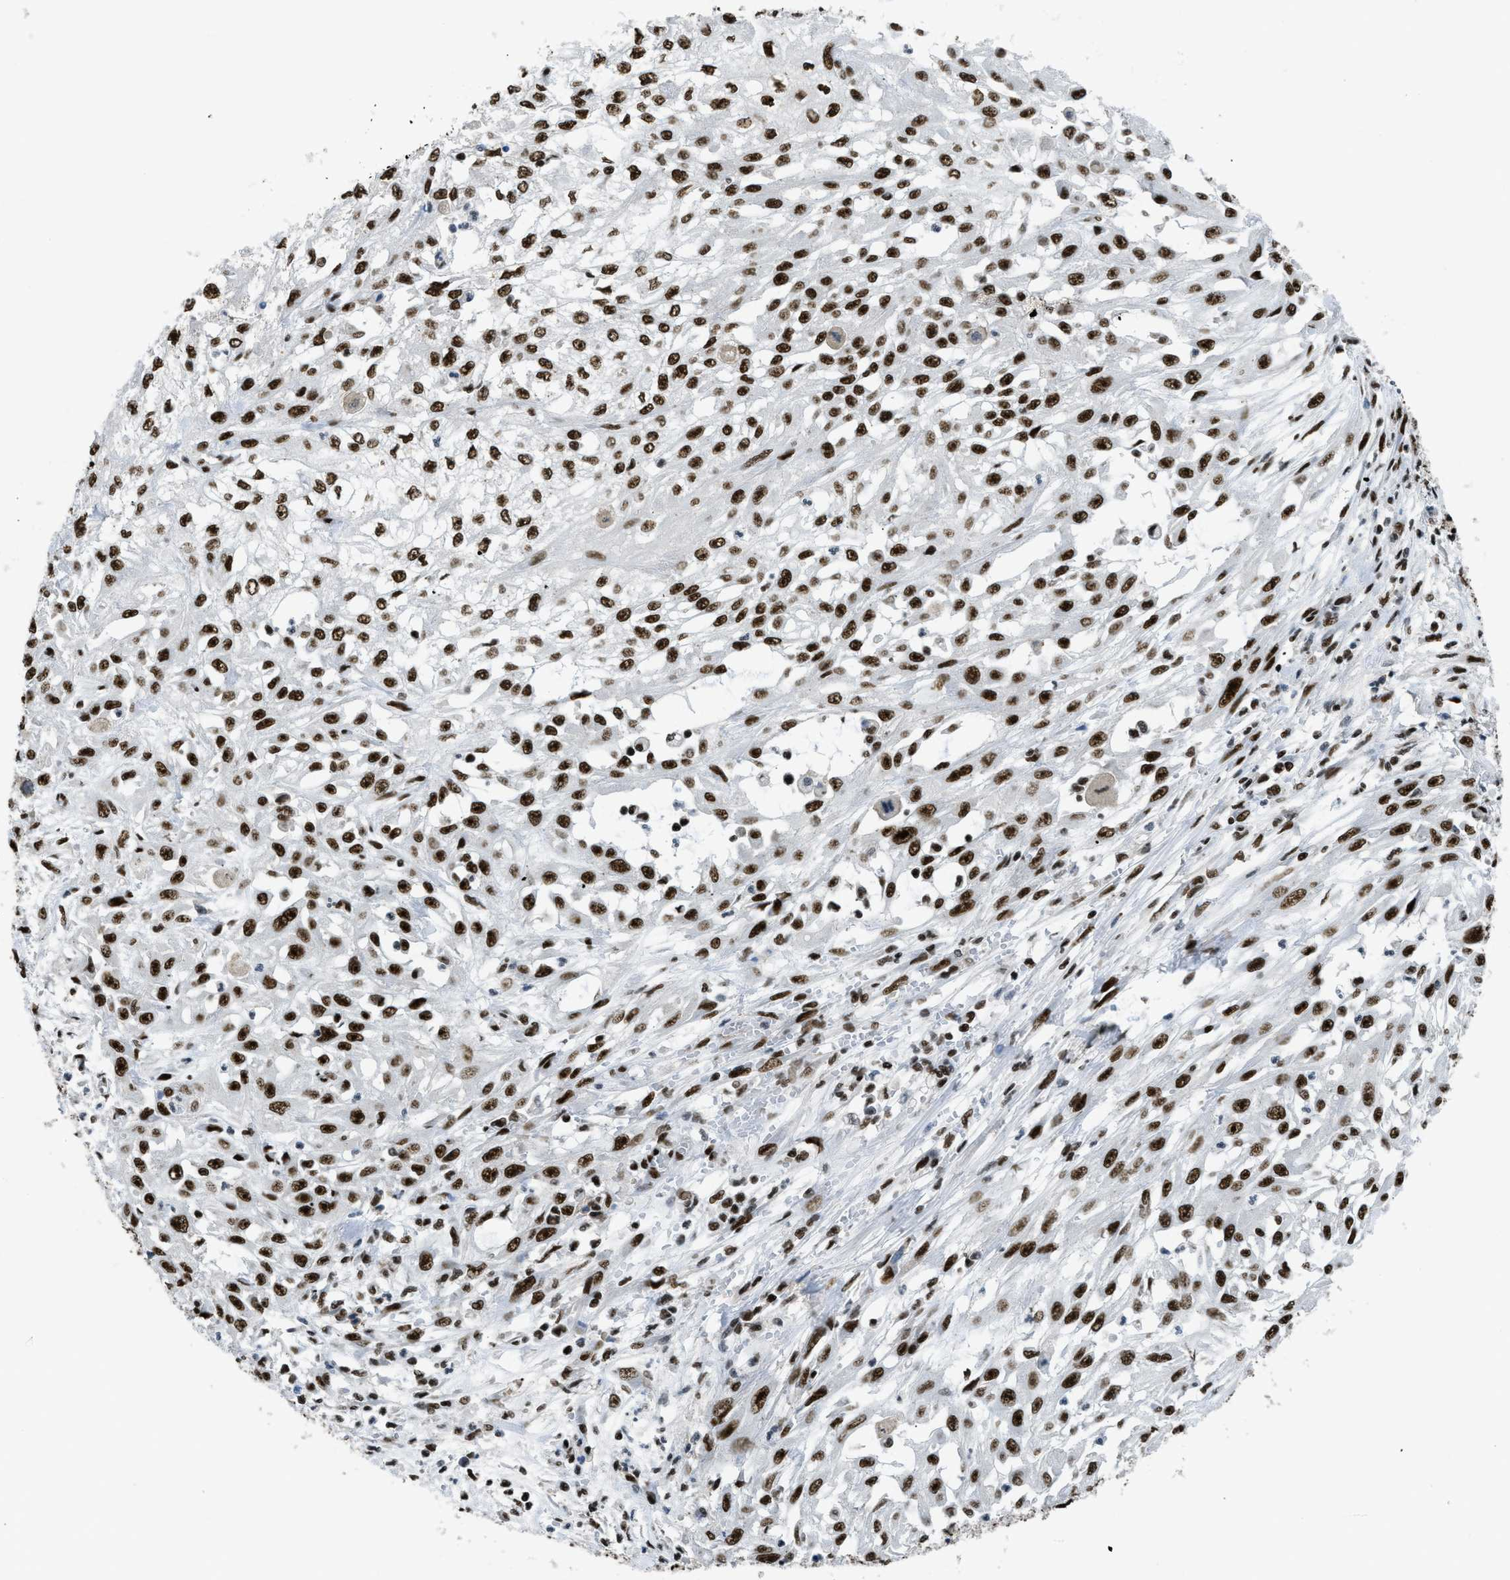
{"staining": {"intensity": "strong", "quantity": ">75%", "location": "nuclear"}, "tissue": "skin cancer", "cell_type": "Tumor cells", "image_type": "cancer", "snomed": [{"axis": "morphology", "description": "Squamous cell carcinoma, NOS"}, {"axis": "morphology", "description": "Squamous cell carcinoma, metastatic, NOS"}, {"axis": "topography", "description": "Skin"}, {"axis": "topography", "description": "Lymph node"}], "caption": "Strong nuclear protein positivity is present in about >75% of tumor cells in skin cancer (squamous cell carcinoma).", "gene": "SCAF4", "patient": {"sex": "male", "age": 75}}